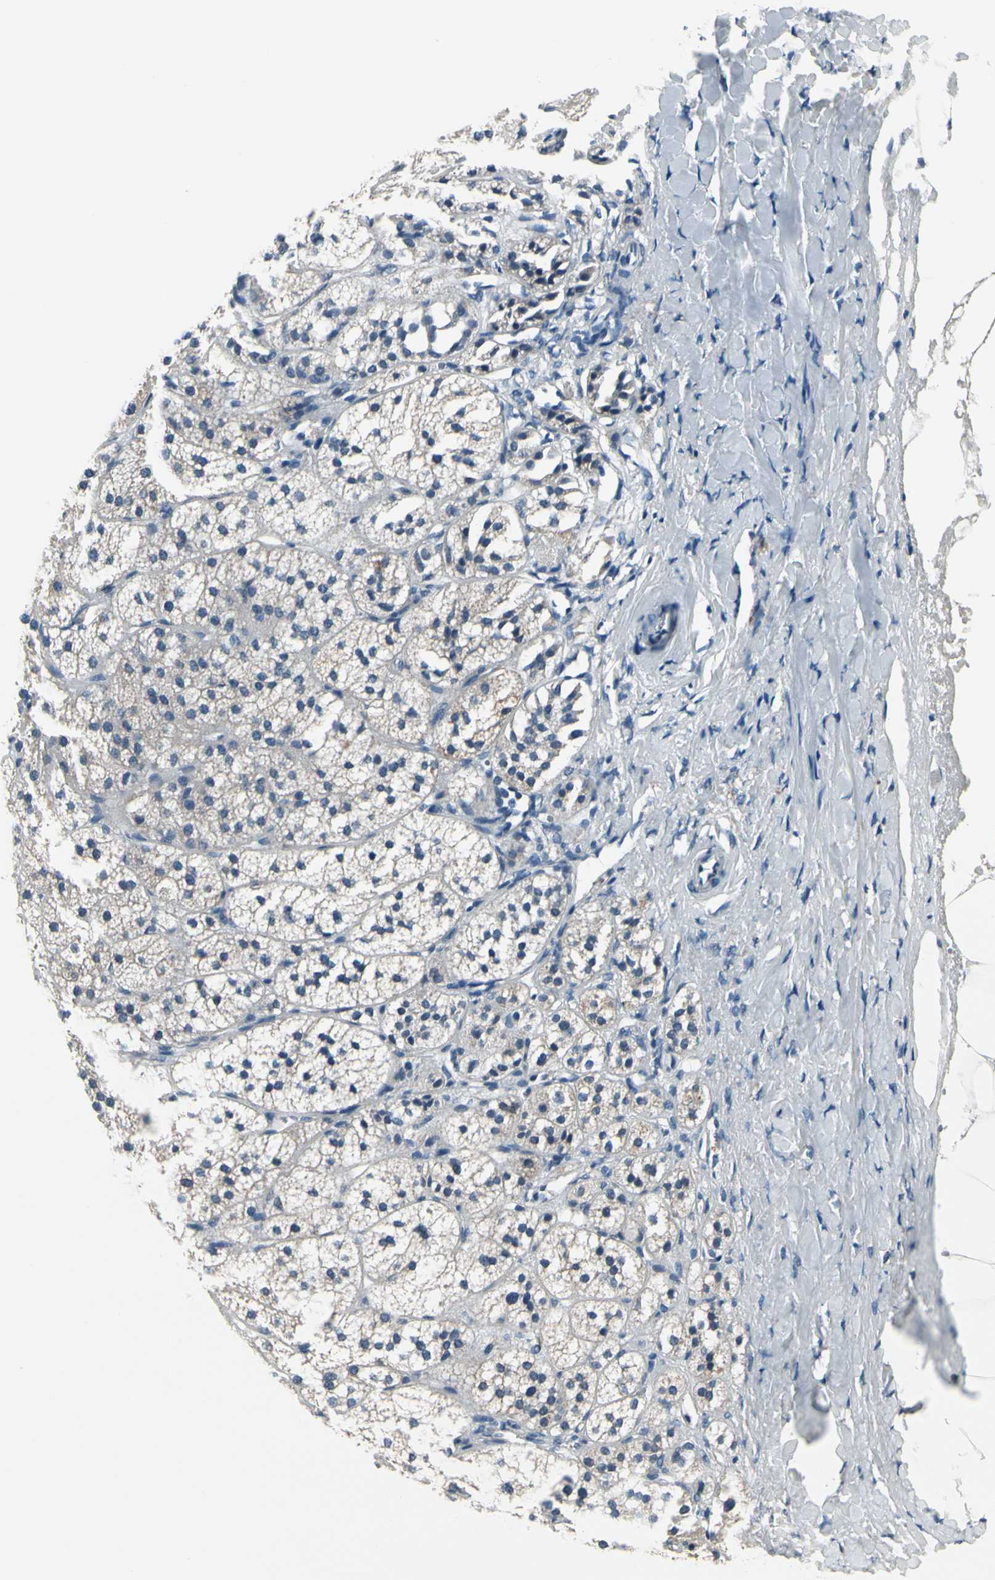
{"staining": {"intensity": "weak", "quantity": "25%-75%", "location": "cytoplasmic/membranous"}, "tissue": "adrenal gland", "cell_type": "Glandular cells", "image_type": "normal", "snomed": [{"axis": "morphology", "description": "Normal tissue, NOS"}, {"axis": "topography", "description": "Adrenal gland"}], "caption": "Benign adrenal gland reveals weak cytoplasmic/membranous staining in about 25%-75% of glandular cells, visualized by immunohistochemistry. The protein of interest is stained brown, and the nuclei are stained in blue (DAB (3,3'-diaminobenzidine) IHC with brightfield microscopy, high magnification).", "gene": "SELENOK", "patient": {"sex": "female", "age": 71}}